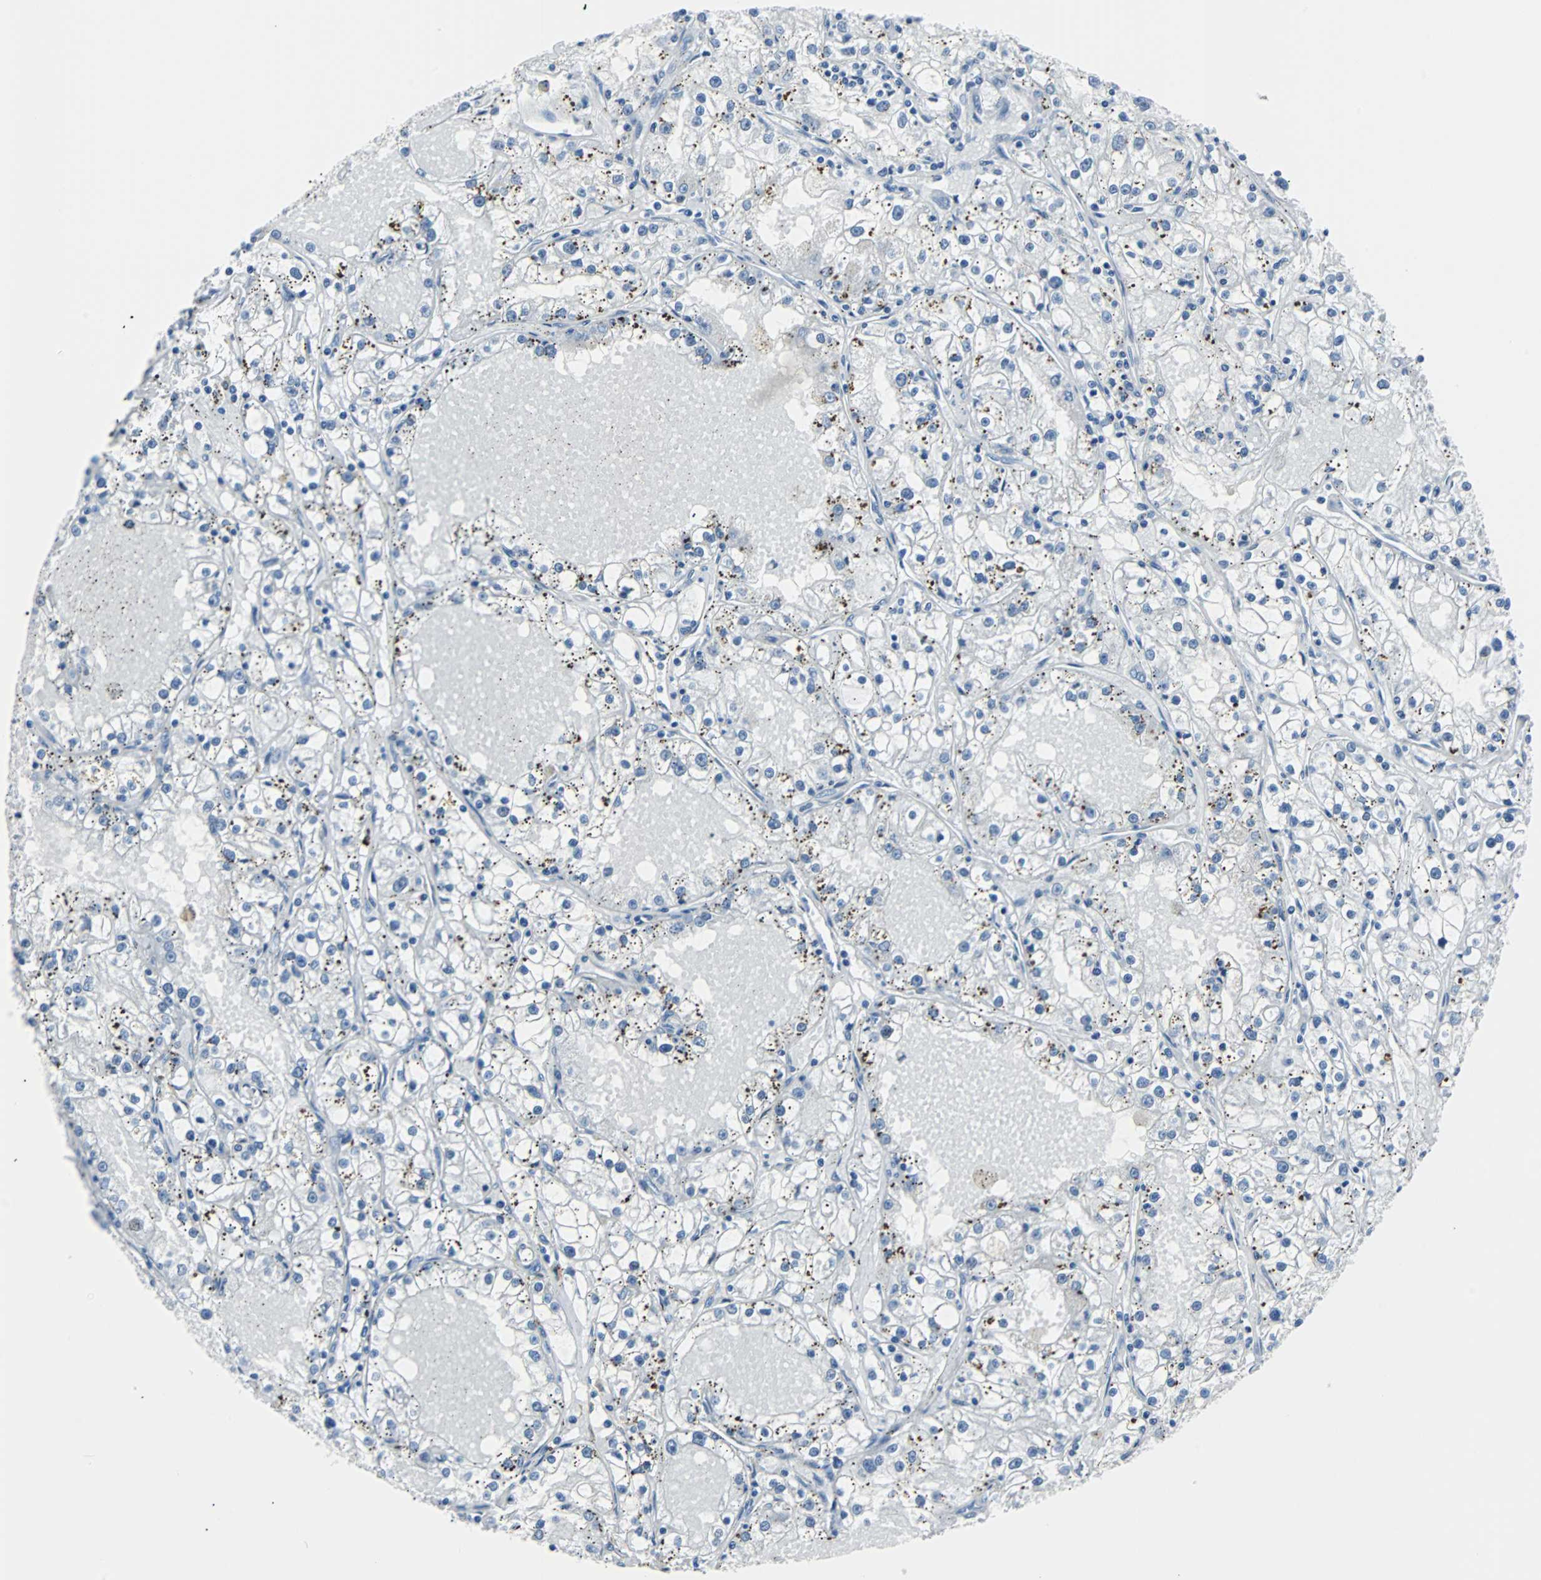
{"staining": {"intensity": "negative", "quantity": "none", "location": "none"}, "tissue": "renal cancer", "cell_type": "Tumor cells", "image_type": "cancer", "snomed": [{"axis": "morphology", "description": "Adenocarcinoma, NOS"}, {"axis": "topography", "description": "Kidney"}], "caption": "Immunohistochemical staining of renal cancer (adenocarcinoma) shows no significant staining in tumor cells. Brightfield microscopy of immunohistochemistry stained with DAB (brown) and hematoxylin (blue), captured at high magnification.", "gene": "RASA1", "patient": {"sex": "male", "age": 56}}